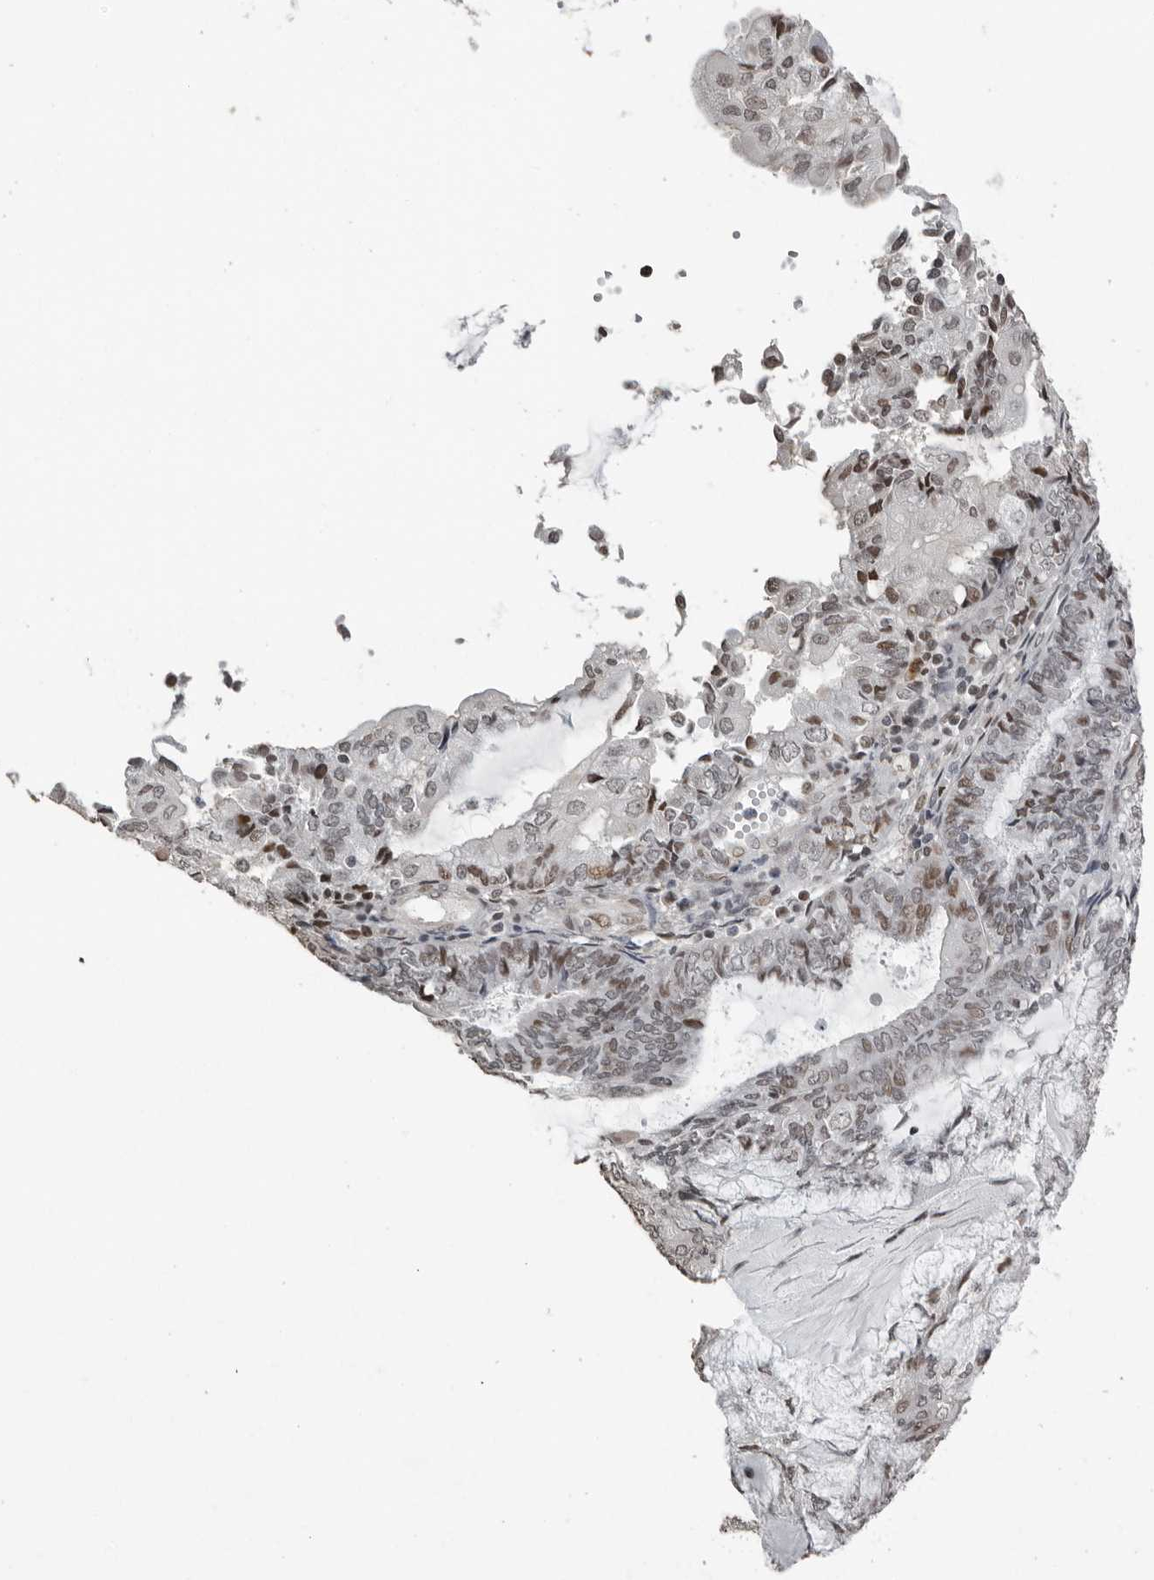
{"staining": {"intensity": "moderate", "quantity": "<25%", "location": "nuclear"}, "tissue": "endometrial cancer", "cell_type": "Tumor cells", "image_type": "cancer", "snomed": [{"axis": "morphology", "description": "Adenocarcinoma, NOS"}, {"axis": "topography", "description": "Endometrium"}], "caption": "Tumor cells demonstrate low levels of moderate nuclear staining in approximately <25% of cells in human endometrial adenocarcinoma.", "gene": "ORC1", "patient": {"sex": "female", "age": 81}}